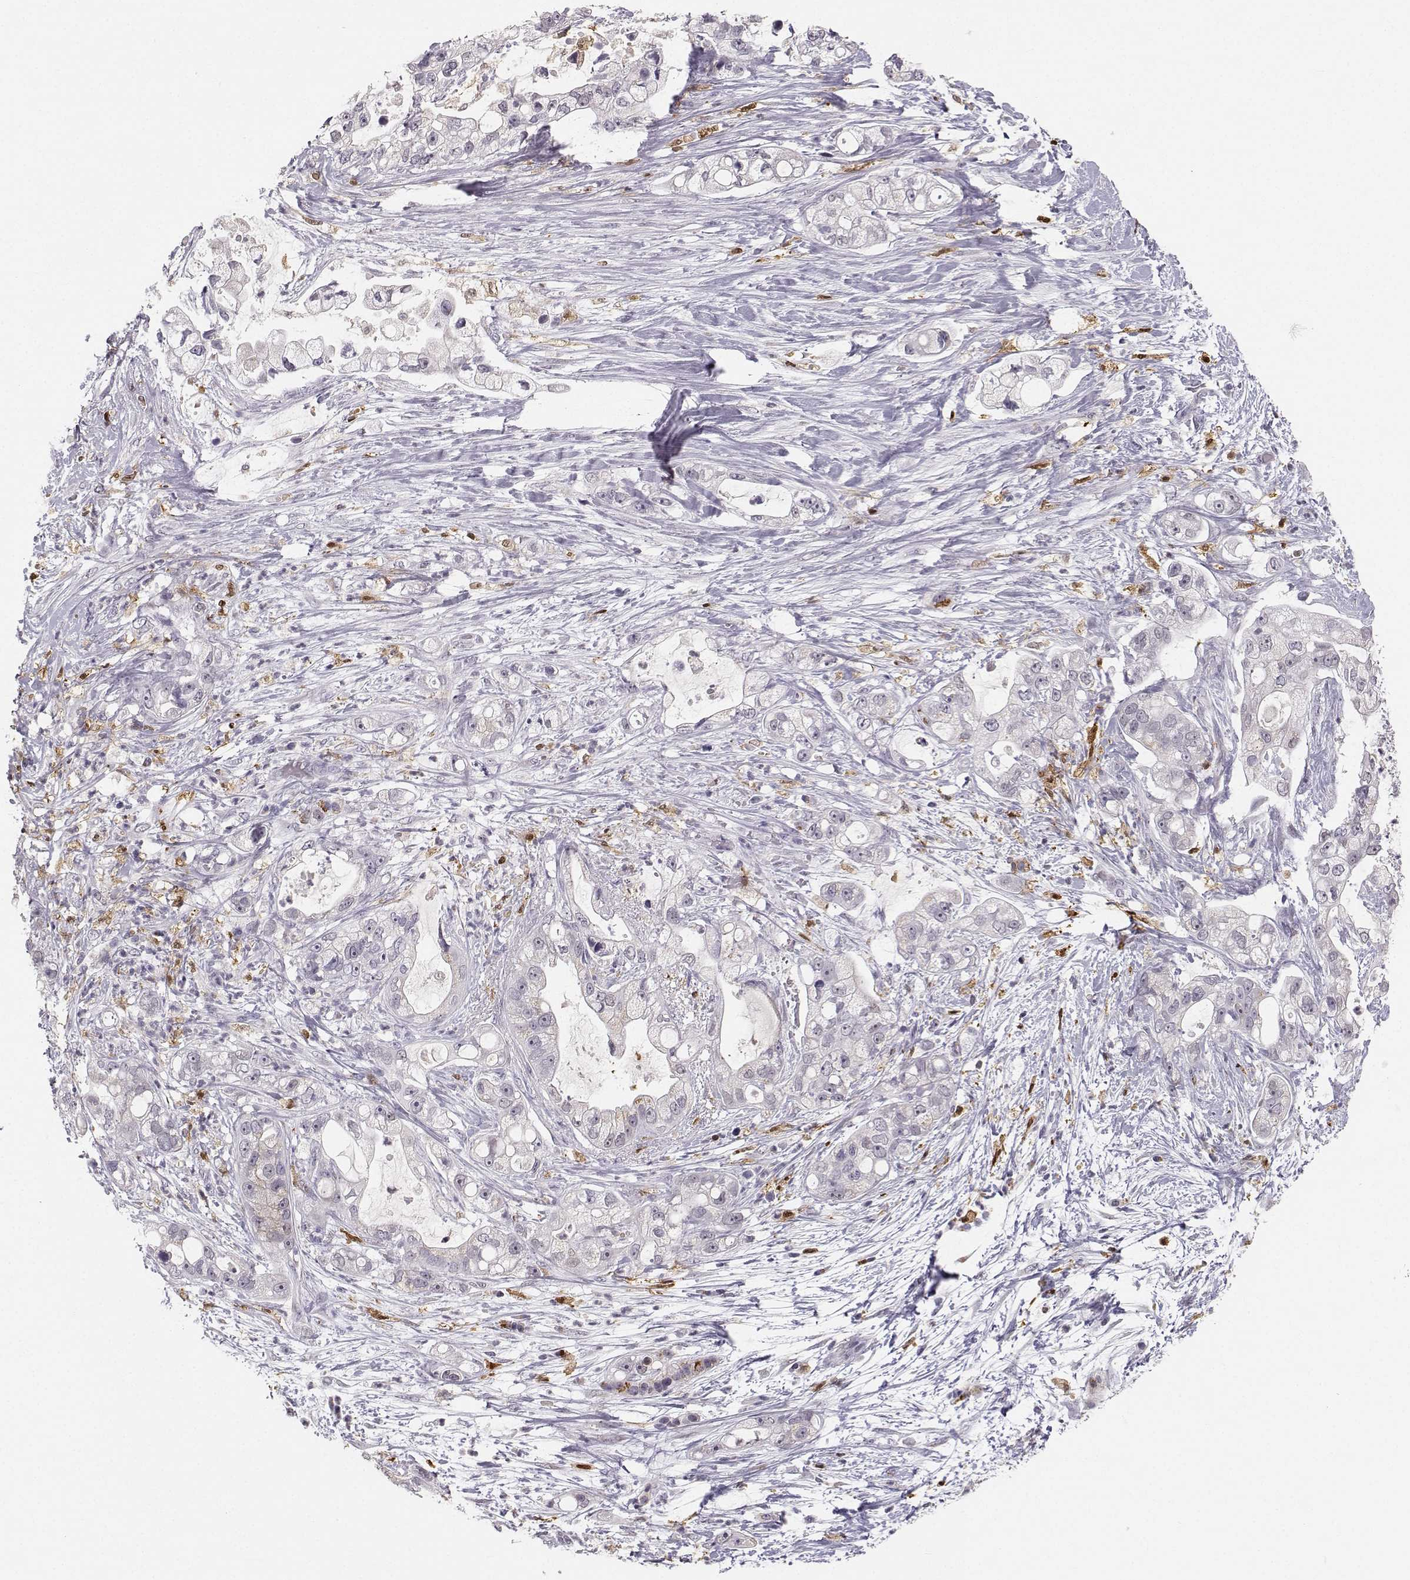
{"staining": {"intensity": "negative", "quantity": "none", "location": "none"}, "tissue": "pancreatic cancer", "cell_type": "Tumor cells", "image_type": "cancer", "snomed": [{"axis": "morphology", "description": "Adenocarcinoma, NOS"}, {"axis": "topography", "description": "Pancreas"}], "caption": "Immunohistochemistry (IHC) of human adenocarcinoma (pancreatic) shows no positivity in tumor cells. The staining is performed using DAB brown chromogen with nuclei counter-stained in using hematoxylin.", "gene": "HTR7", "patient": {"sex": "female", "age": 69}}